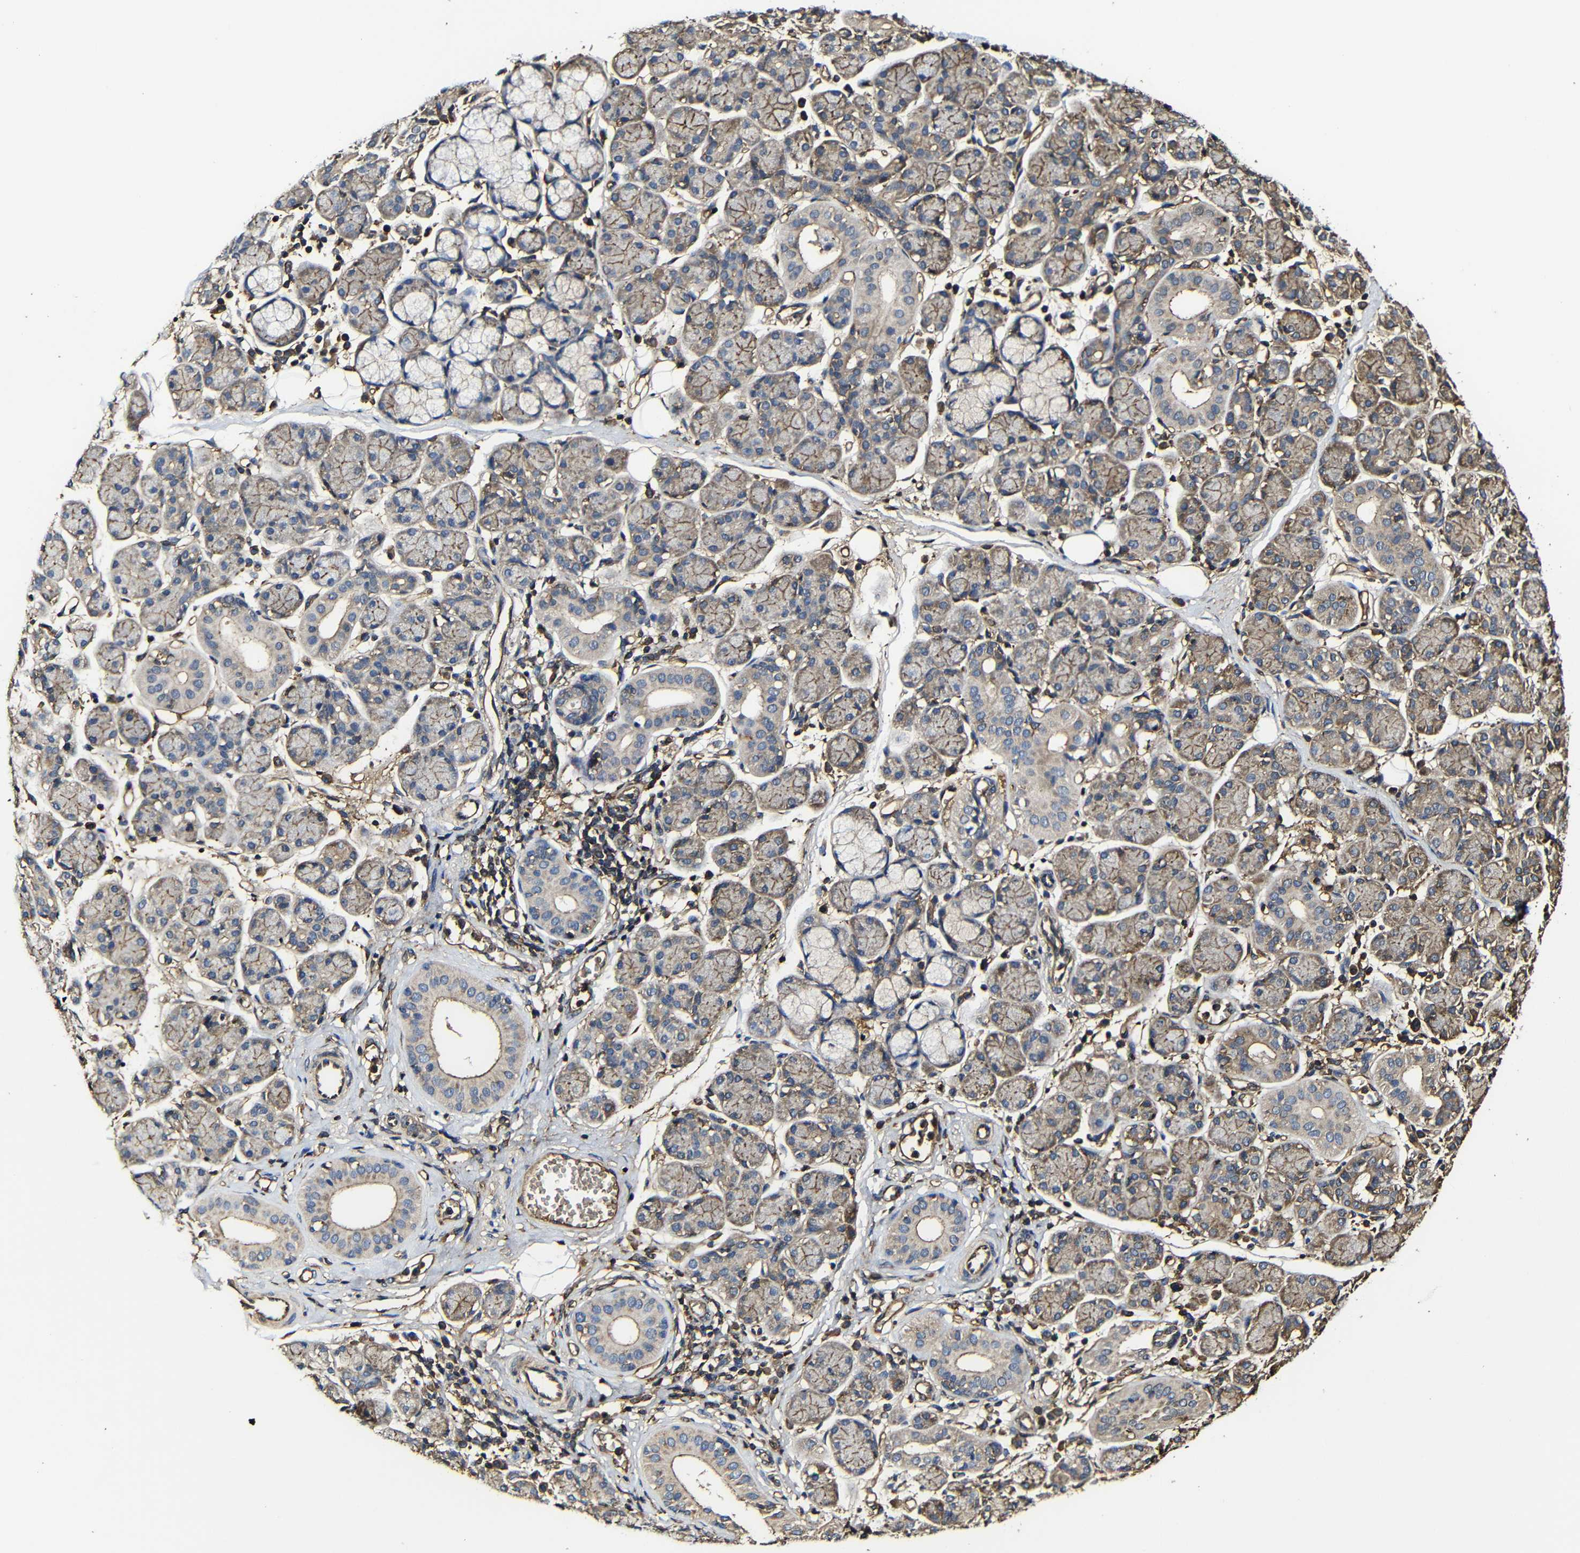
{"staining": {"intensity": "moderate", "quantity": "25%-75%", "location": "cytoplasmic/membranous"}, "tissue": "salivary gland", "cell_type": "Glandular cells", "image_type": "normal", "snomed": [{"axis": "morphology", "description": "Normal tissue, NOS"}, {"axis": "morphology", "description": "Inflammation, NOS"}, {"axis": "topography", "description": "Lymph node"}, {"axis": "topography", "description": "Salivary gland"}], "caption": "About 25%-75% of glandular cells in normal human salivary gland demonstrate moderate cytoplasmic/membranous protein expression as visualized by brown immunohistochemical staining.", "gene": "MSN", "patient": {"sex": "male", "age": 3}}